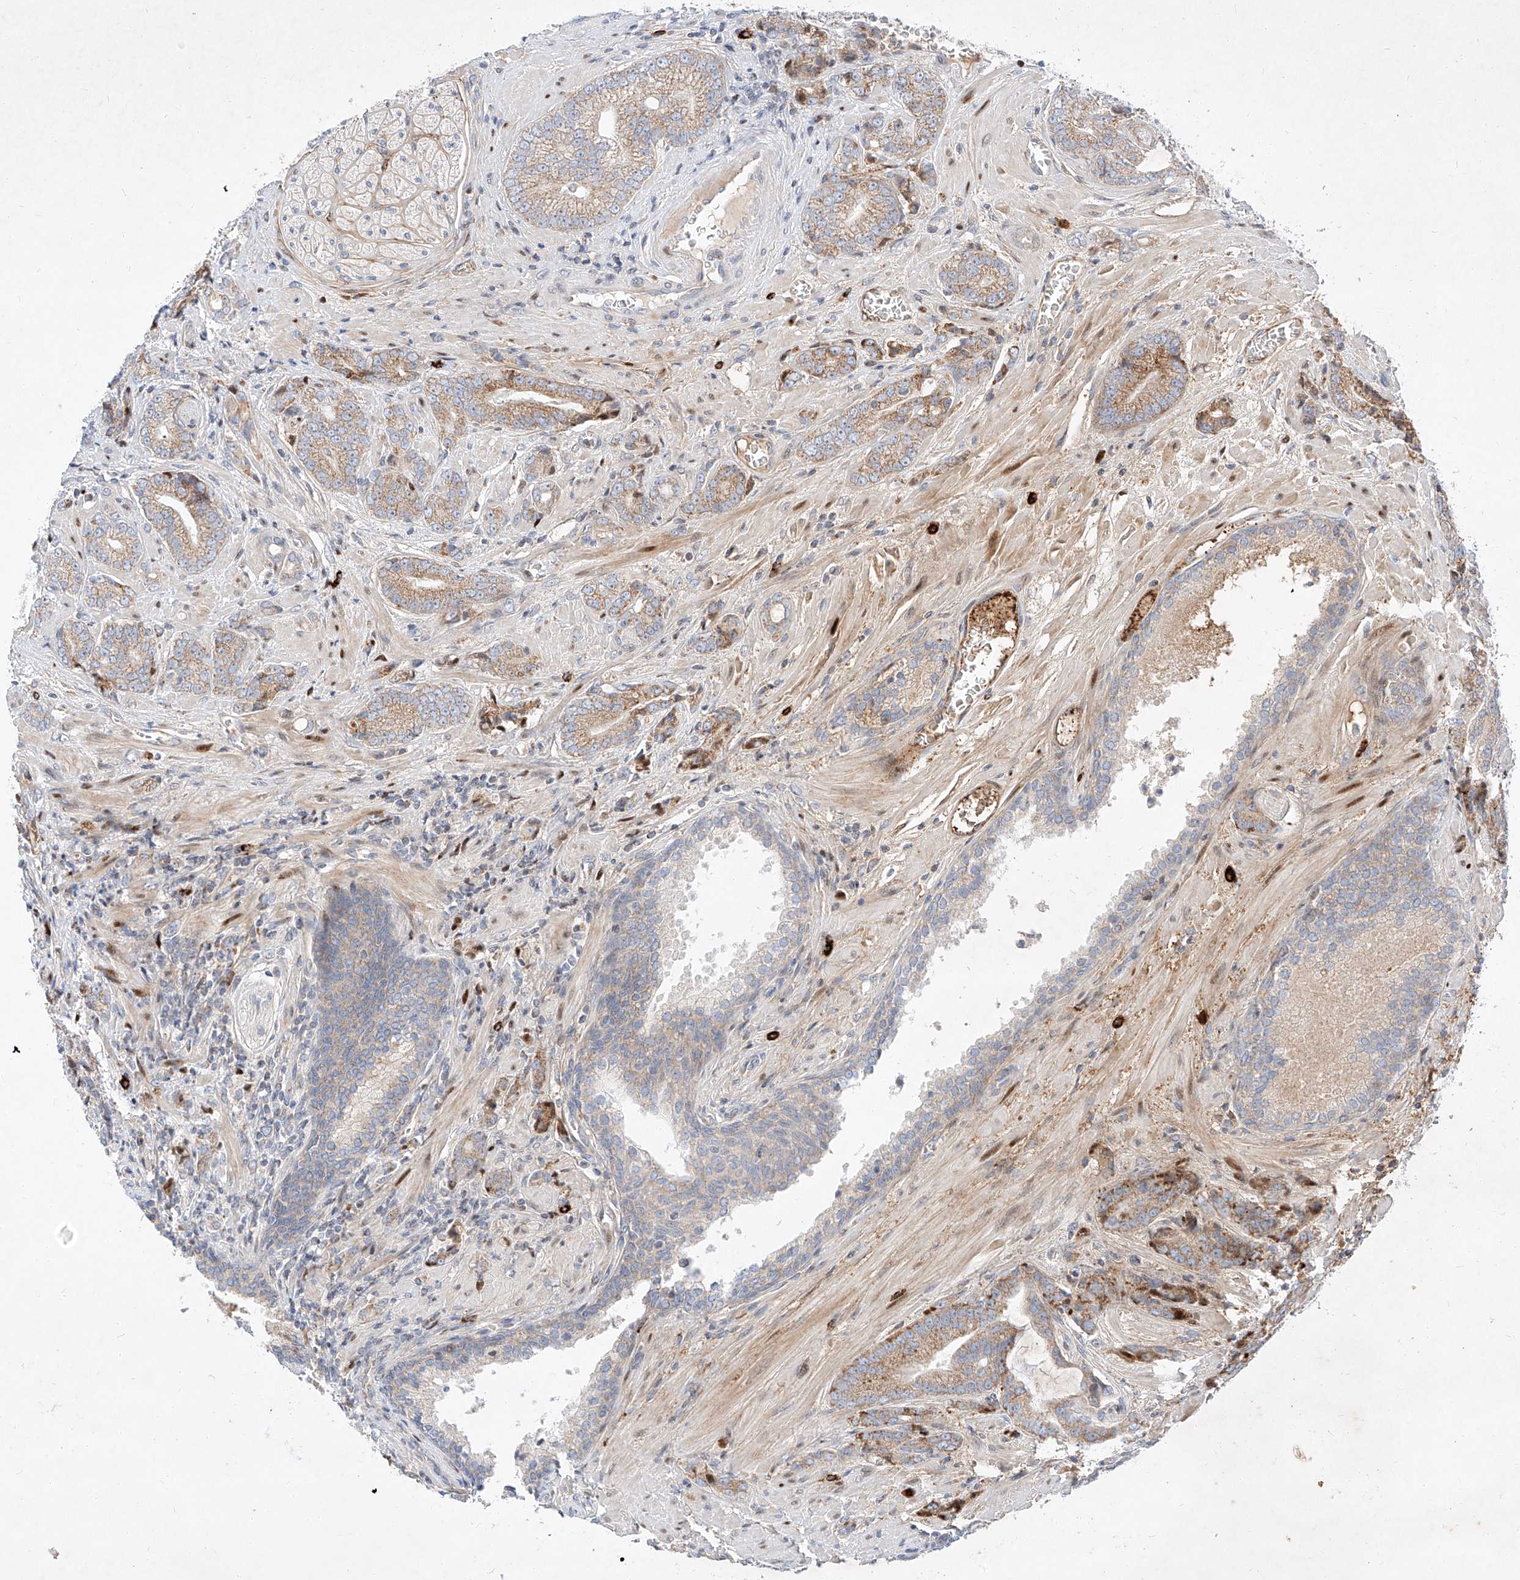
{"staining": {"intensity": "moderate", "quantity": "25%-75%", "location": "cytoplasmic/membranous"}, "tissue": "prostate cancer", "cell_type": "Tumor cells", "image_type": "cancer", "snomed": [{"axis": "morphology", "description": "Adenocarcinoma, High grade"}, {"axis": "topography", "description": "Prostate"}], "caption": "Prostate cancer (high-grade adenocarcinoma) stained with DAB (3,3'-diaminobenzidine) IHC demonstrates medium levels of moderate cytoplasmic/membranous positivity in about 25%-75% of tumor cells.", "gene": "OSGEPL1", "patient": {"sex": "male", "age": 57}}